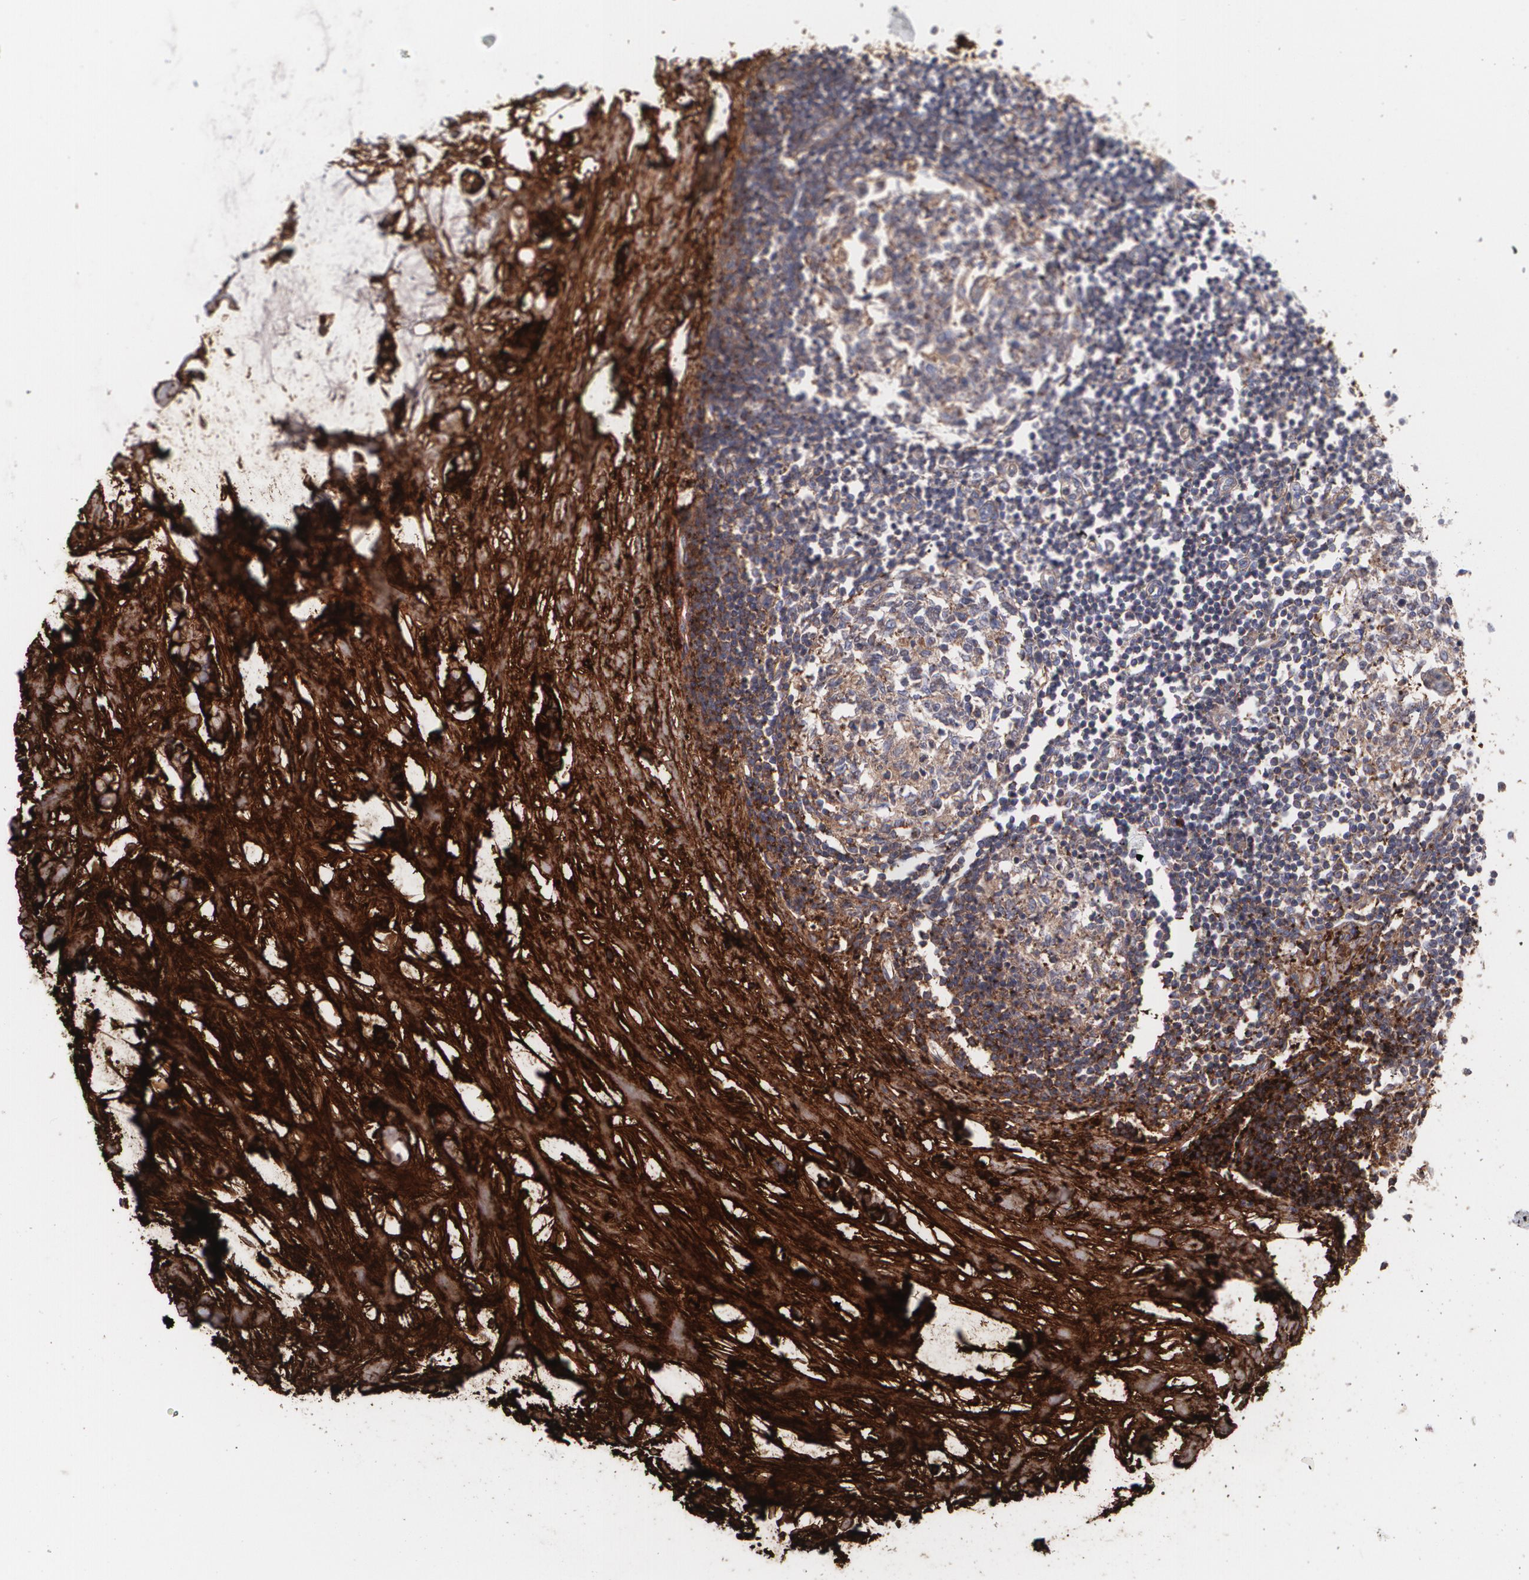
{"staining": {"intensity": "strong", "quantity": ">75%", "location": "cytoplasmic/membranous"}, "tissue": "colorectal cancer", "cell_type": "Tumor cells", "image_type": "cancer", "snomed": [{"axis": "morphology", "description": "Normal tissue, NOS"}, {"axis": "morphology", "description": "Adenocarcinoma, NOS"}, {"axis": "topography", "description": "Colon"}, {"axis": "topography", "description": "Peripheral nerve tissue"}], "caption": "Protein expression analysis of colorectal cancer (adenocarcinoma) displays strong cytoplasmic/membranous positivity in approximately >75% of tumor cells.", "gene": "FBLN1", "patient": {"sex": "male", "age": 14}}